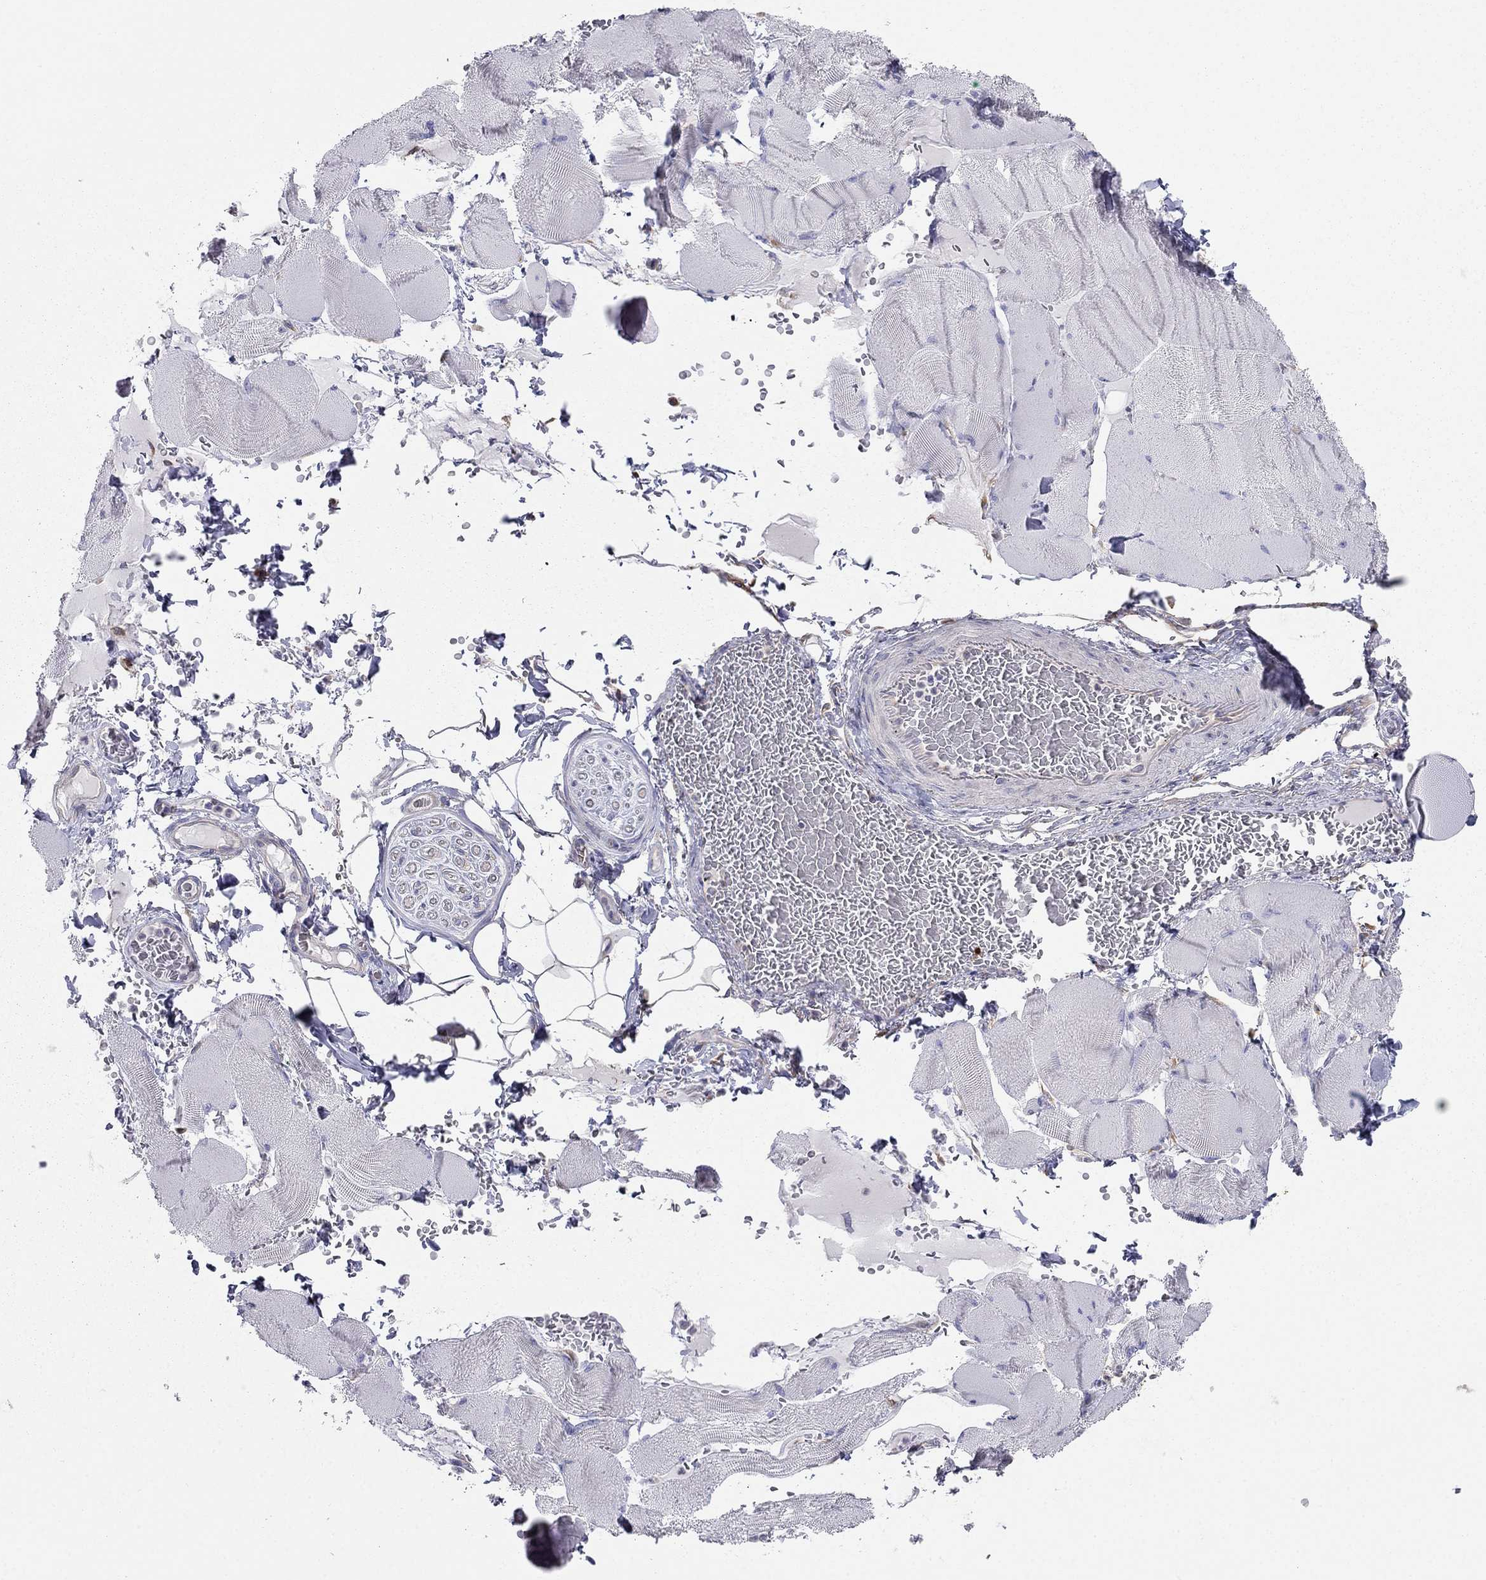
{"staining": {"intensity": "negative", "quantity": "none", "location": "none"}, "tissue": "skeletal muscle", "cell_type": "Myocytes", "image_type": "normal", "snomed": [{"axis": "morphology", "description": "Normal tissue, NOS"}, {"axis": "topography", "description": "Skeletal muscle"}], "caption": "IHC photomicrograph of benign skeletal muscle: skeletal muscle stained with DAB shows no significant protein positivity in myocytes.", "gene": "LONRF2", "patient": {"sex": "male", "age": 56}}